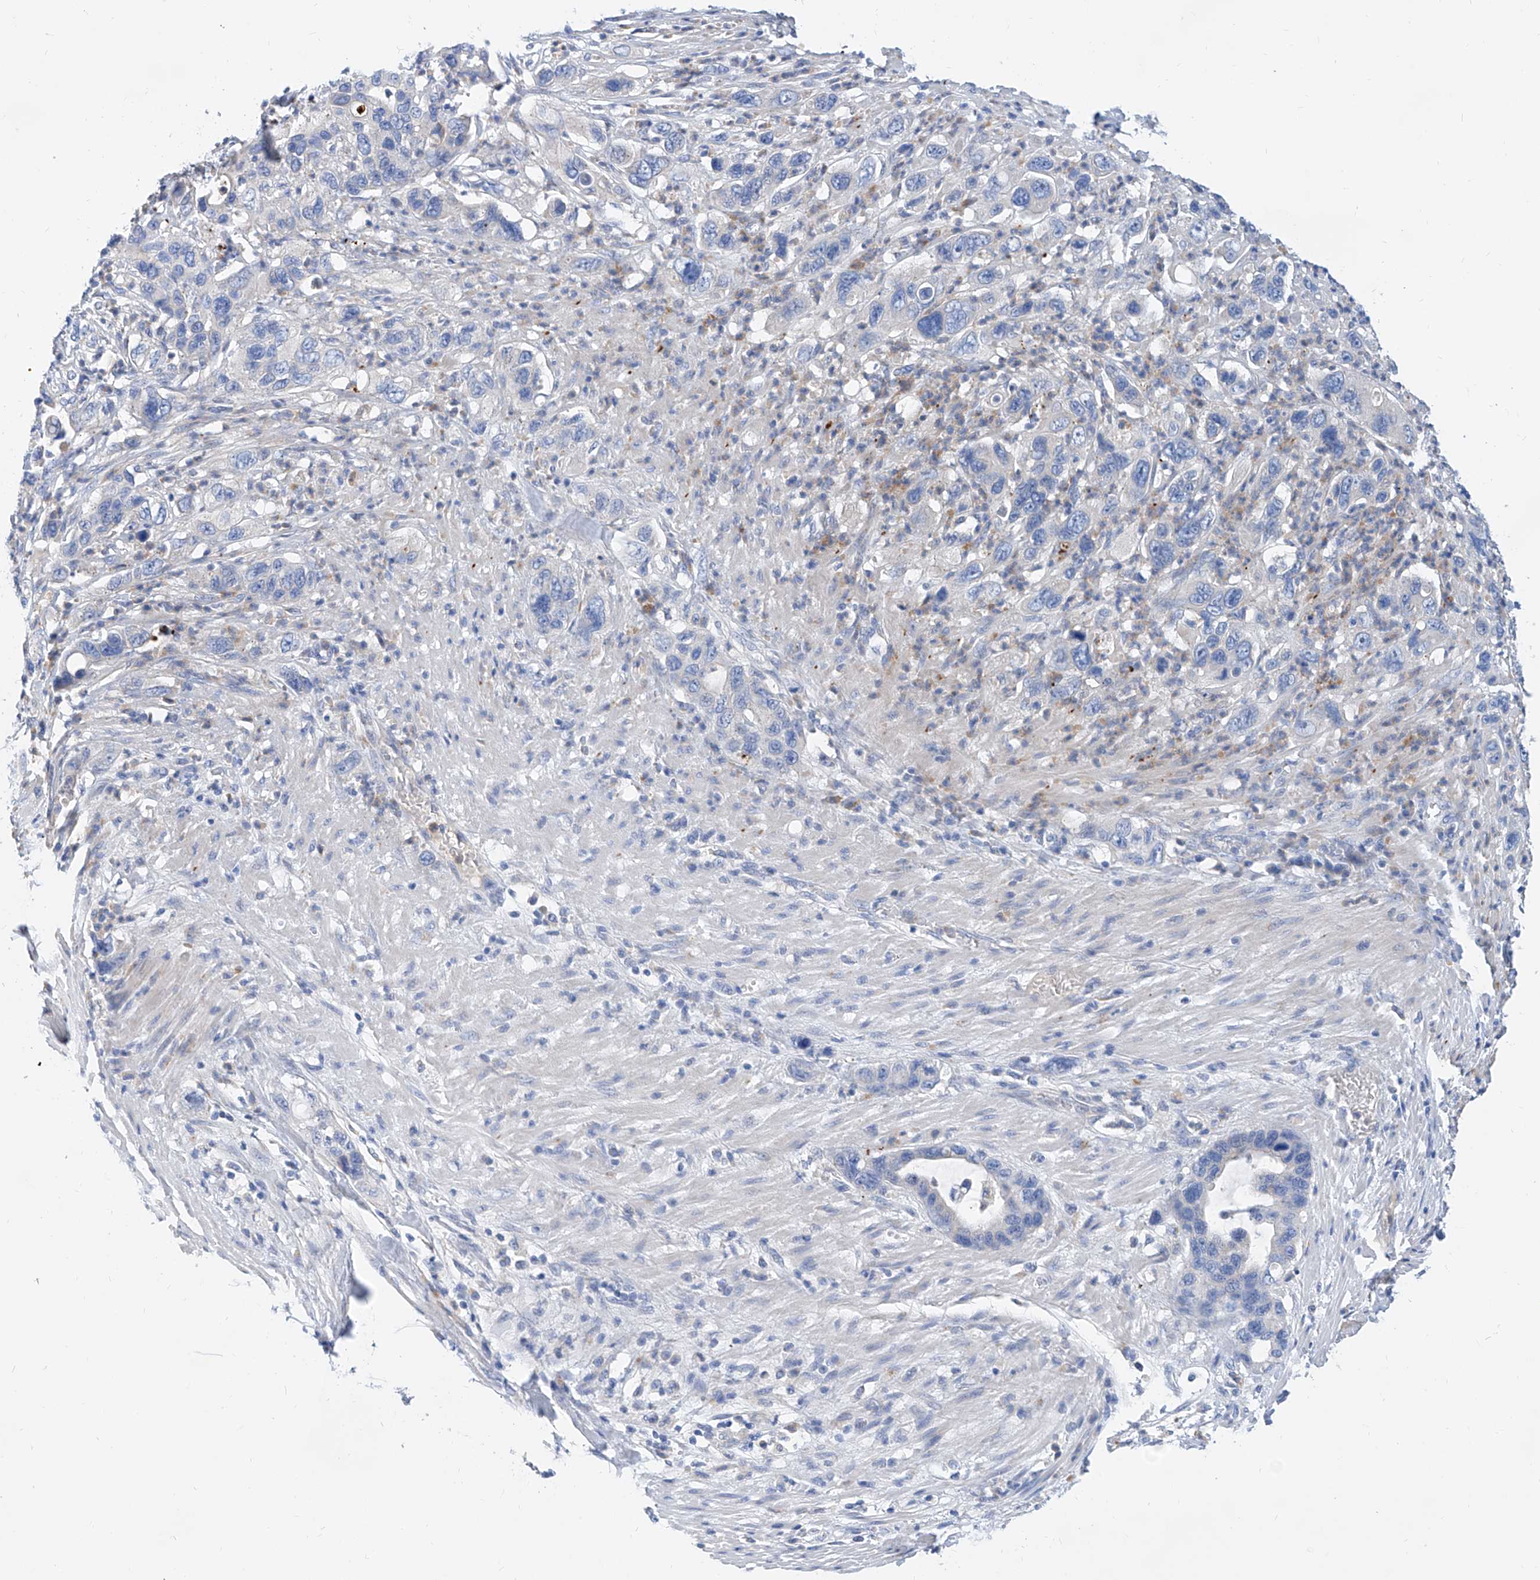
{"staining": {"intensity": "negative", "quantity": "none", "location": "none"}, "tissue": "pancreatic cancer", "cell_type": "Tumor cells", "image_type": "cancer", "snomed": [{"axis": "morphology", "description": "Adenocarcinoma, NOS"}, {"axis": "topography", "description": "Pancreas"}], "caption": "Micrograph shows no protein expression in tumor cells of pancreatic cancer tissue. (Immunohistochemistry, brightfield microscopy, high magnification).", "gene": "SLC25A29", "patient": {"sex": "female", "age": 71}}